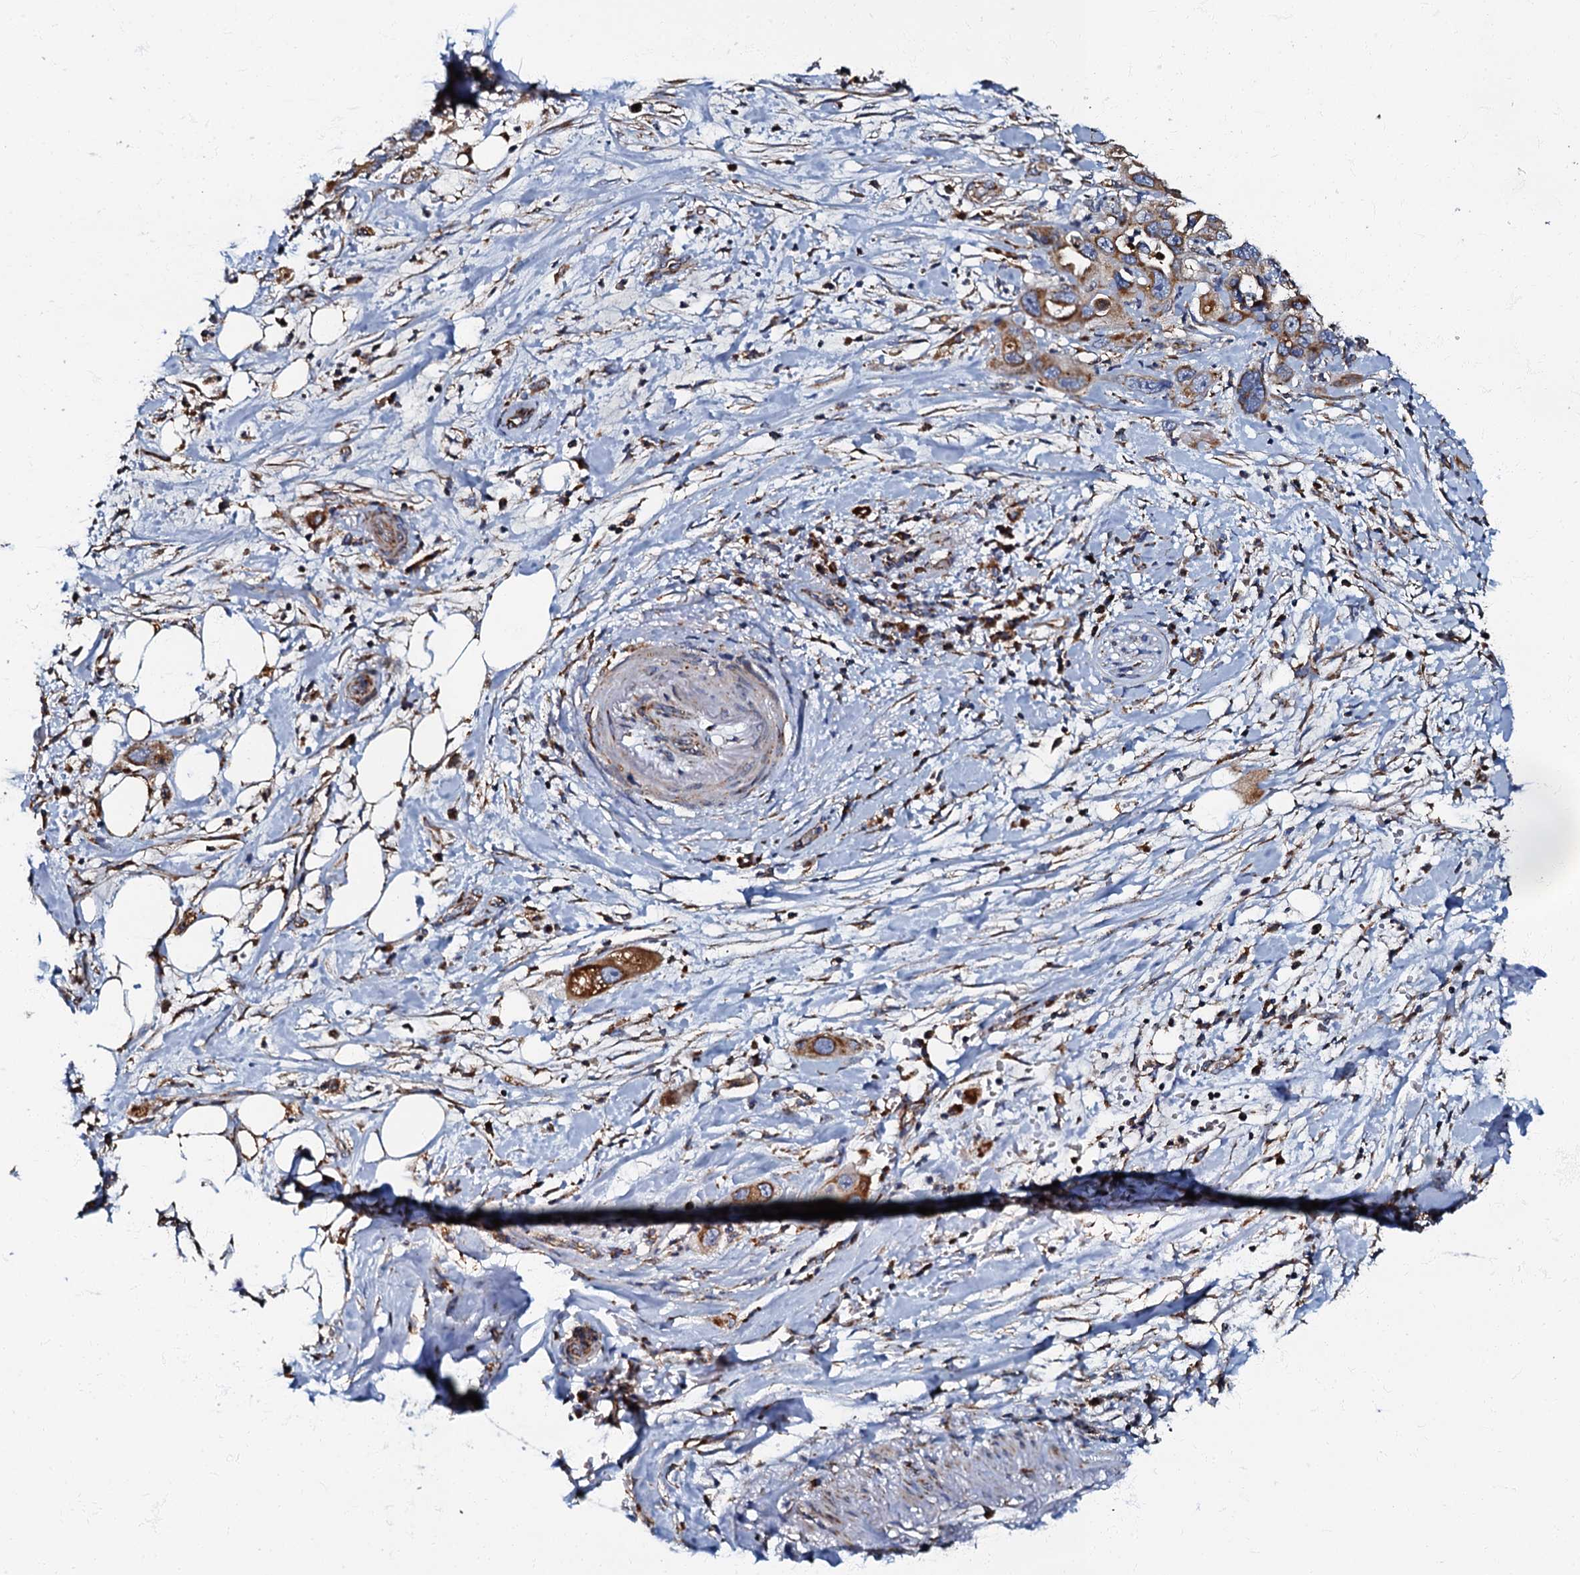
{"staining": {"intensity": "moderate", "quantity": ">75%", "location": "cytoplasmic/membranous"}, "tissue": "pancreatic cancer", "cell_type": "Tumor cells", "image_type": "cancer", "snomed": [{"axis": "morphology", "description": "Adenocarcinoma, NOS"}, {"axis": "topography", "description": "Pancreas"}], "caption": "An image of human pancreatic adenocarcinoma stained for a protein displays moderate cytoplasmic/membranous brown staining in tumor cells.", "gene": "NDUFA12", "patient": {"sex": "female", "age": 71}}